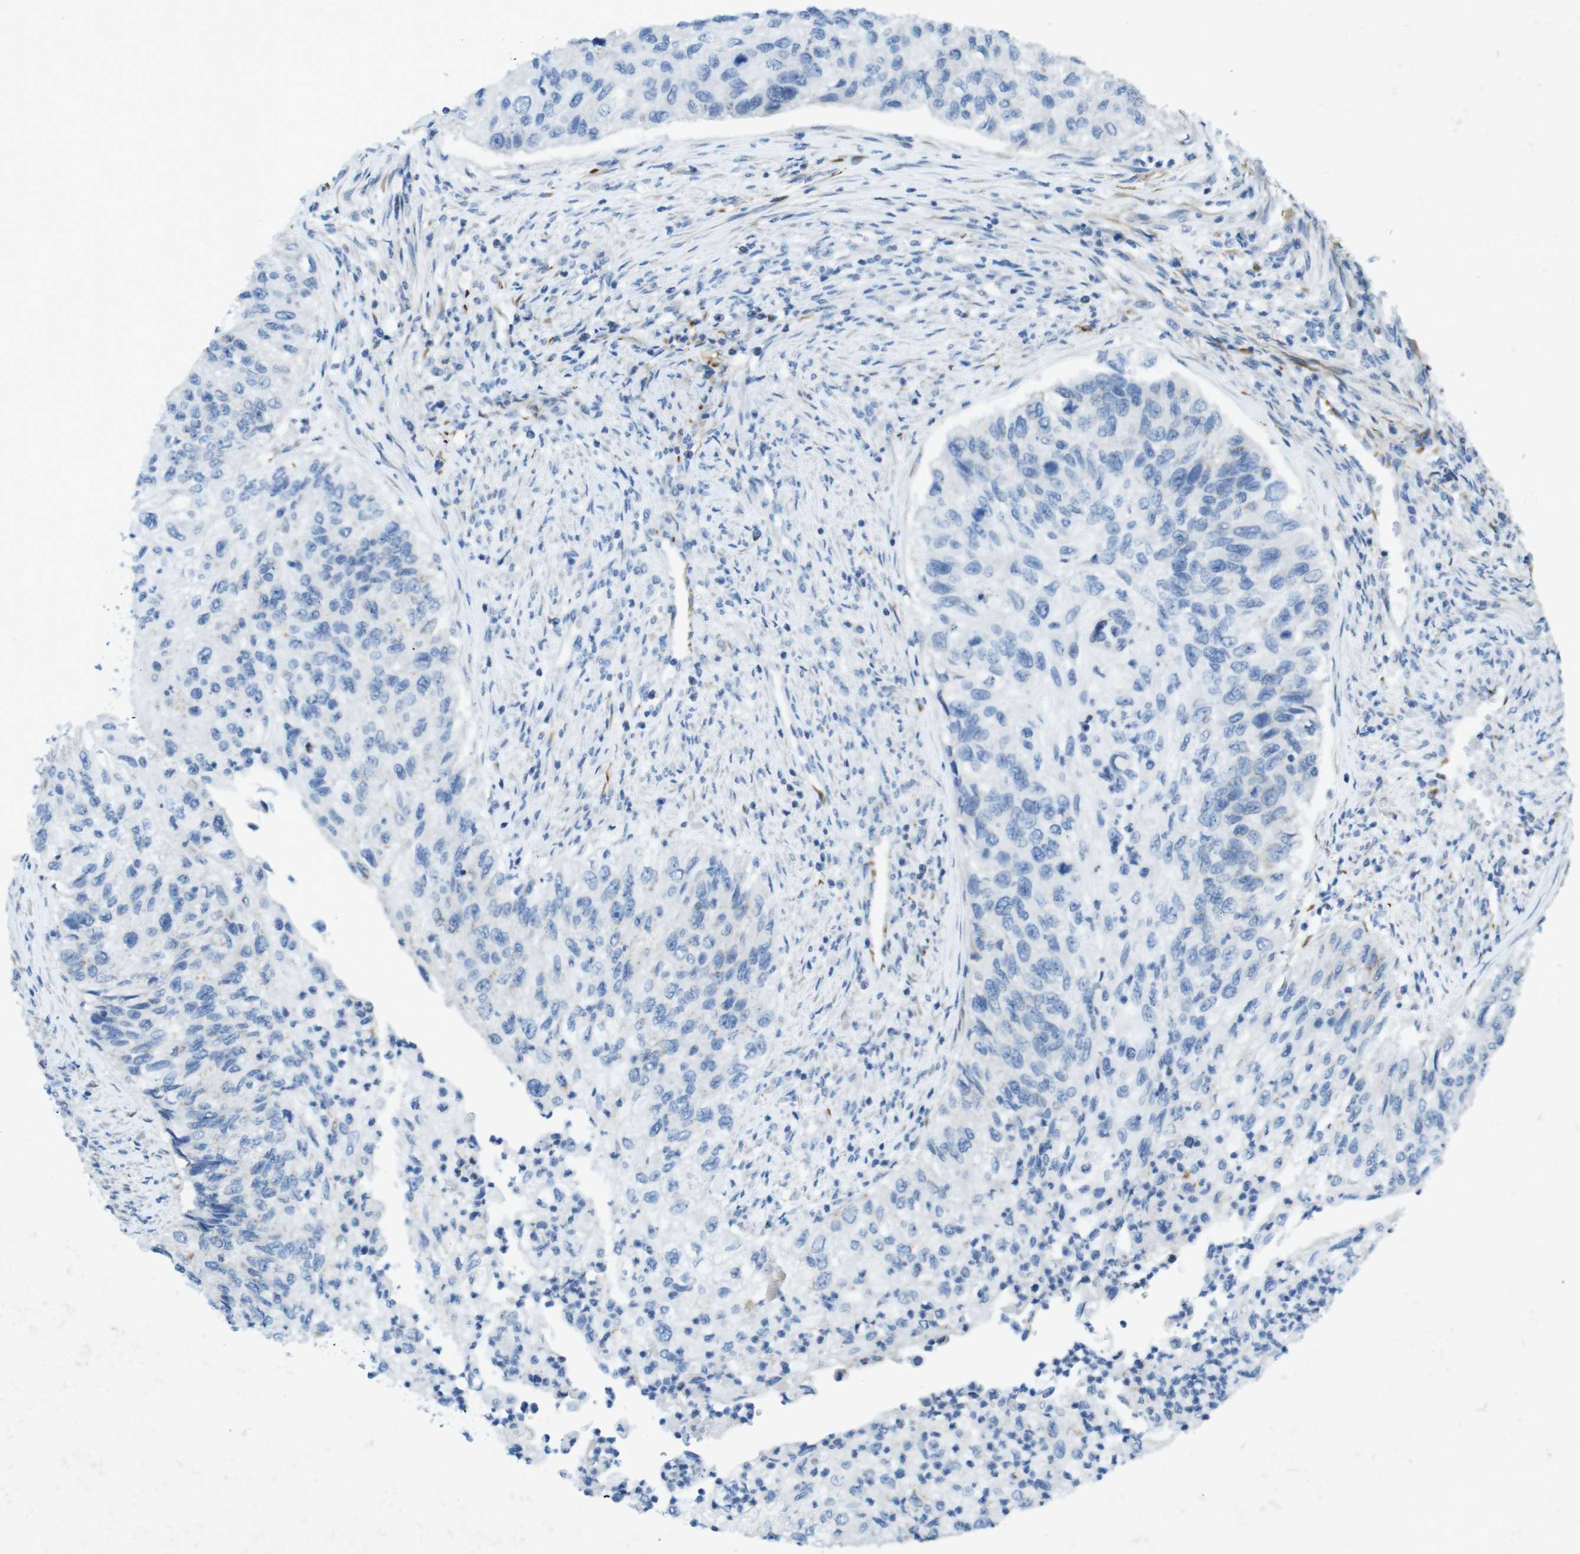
{"staining": {"intensity": "negative", "quantity": "none", "location": "none"}, "tissue": "urothelial cancer", "cell_type": "Tumor cells", "image_type": "cancer", "snomed": [{"axis": "morphology", "description": "Urothelial carcinoma, High grade"}, {"axis": "topography", "description": "Urinary bladder"}], "caption": "High magnification brightfield microscopy of urothelial cancer stained with DAB (brown) and counterstained with hematoxylin (blue): tumor cells show no significant positivity.", "gene": "CD320", "patient": {"sex": "female", "age": 60}}